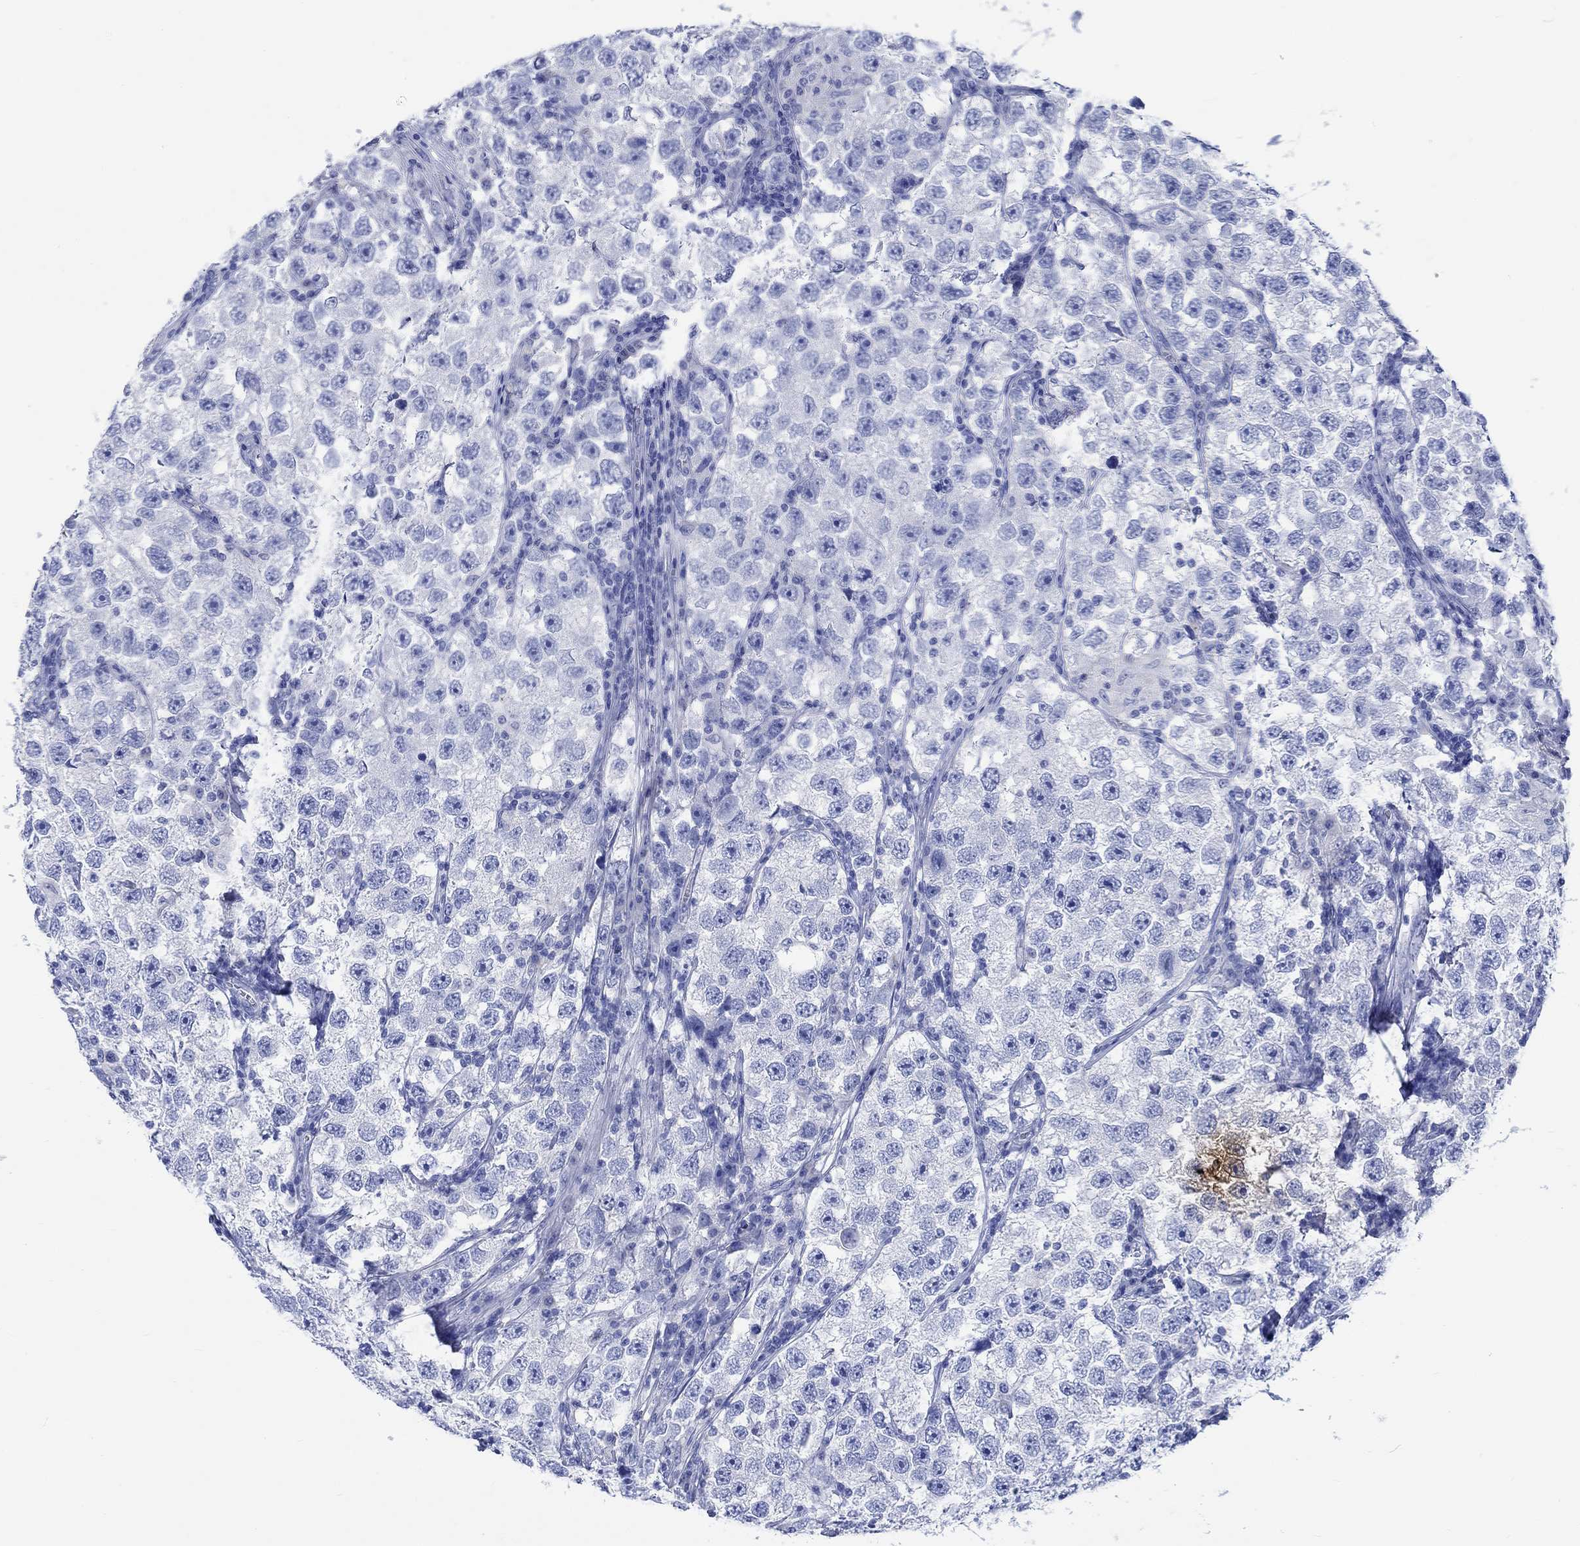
{"staining": {"intensity": "negative", "quantity": "none", "location": "none"}, "tissue": "testis cancer", "cell_type": "Tumor cells", "image_type": "cancer", "snomed": [{"axis": "morphology", "description": "Seminoma, NOS"}, {"axis": "topography", "description": "Testis"}], "caption": "The immunohistochemistry (IHC) micrograph has no significant expression in tumor cells of seminoma (testis) tissue.", "gene": "CPLX2", "patient": {"sex": "male", "age": 26}}